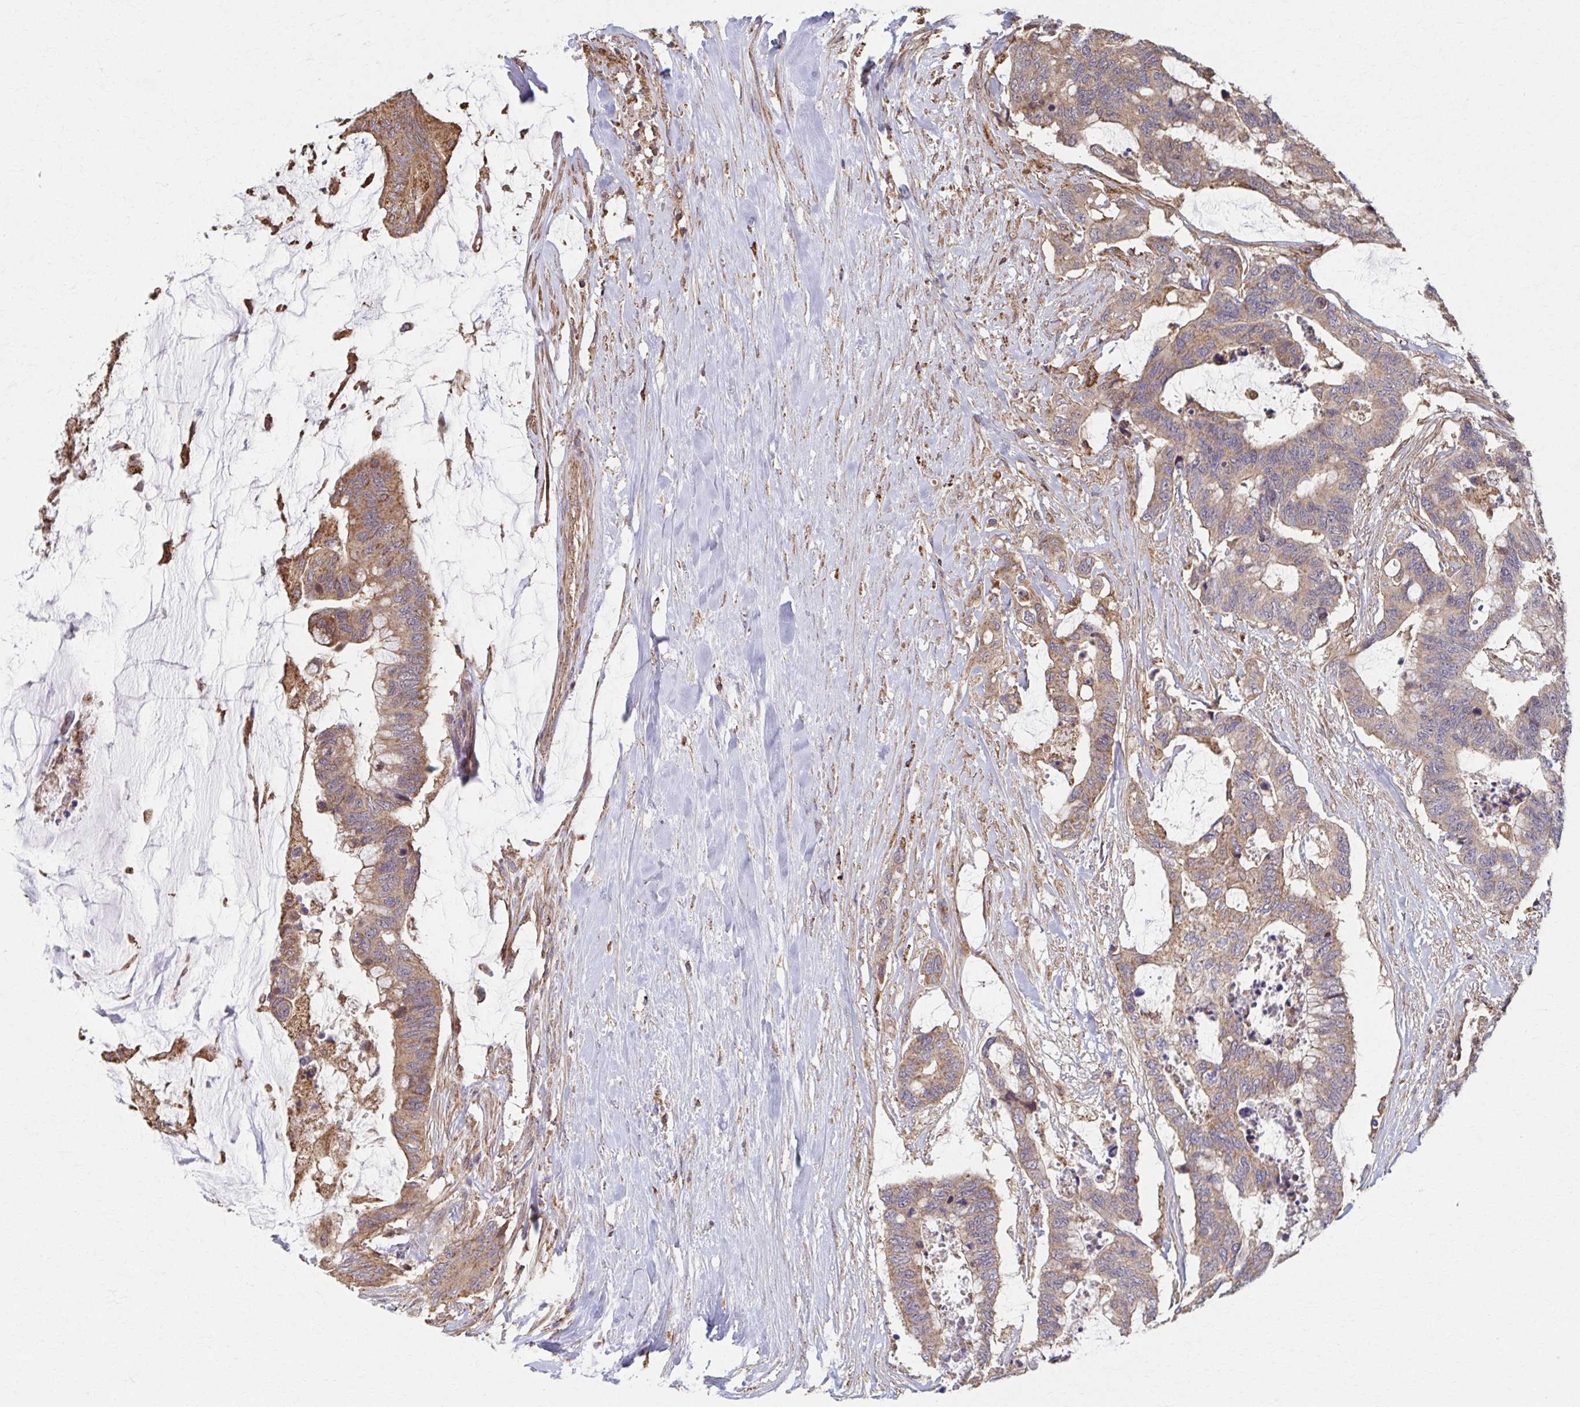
{"staining": {"intensity": "moderate", "quantity": ">75%", "location": "cytoplasmic/membranous"}, "tissue": "colorectal cancer", "cell_type": "Tumor cells", "image_type": "cancer", "snomed": [{"axis": "morphology", "description": "Adenocarcinoma, NOS"}, {"axis": "topography", "description": "Rectum"}], "caption": "Colorectal cancer was stained to show a protein in brown. There is medium levels of moderate cytoplasmic/membranous positivity in approximately >75% of tumor cells.", "gene": "KLHL34", "patient": {"sex": "female", "age": 59}}